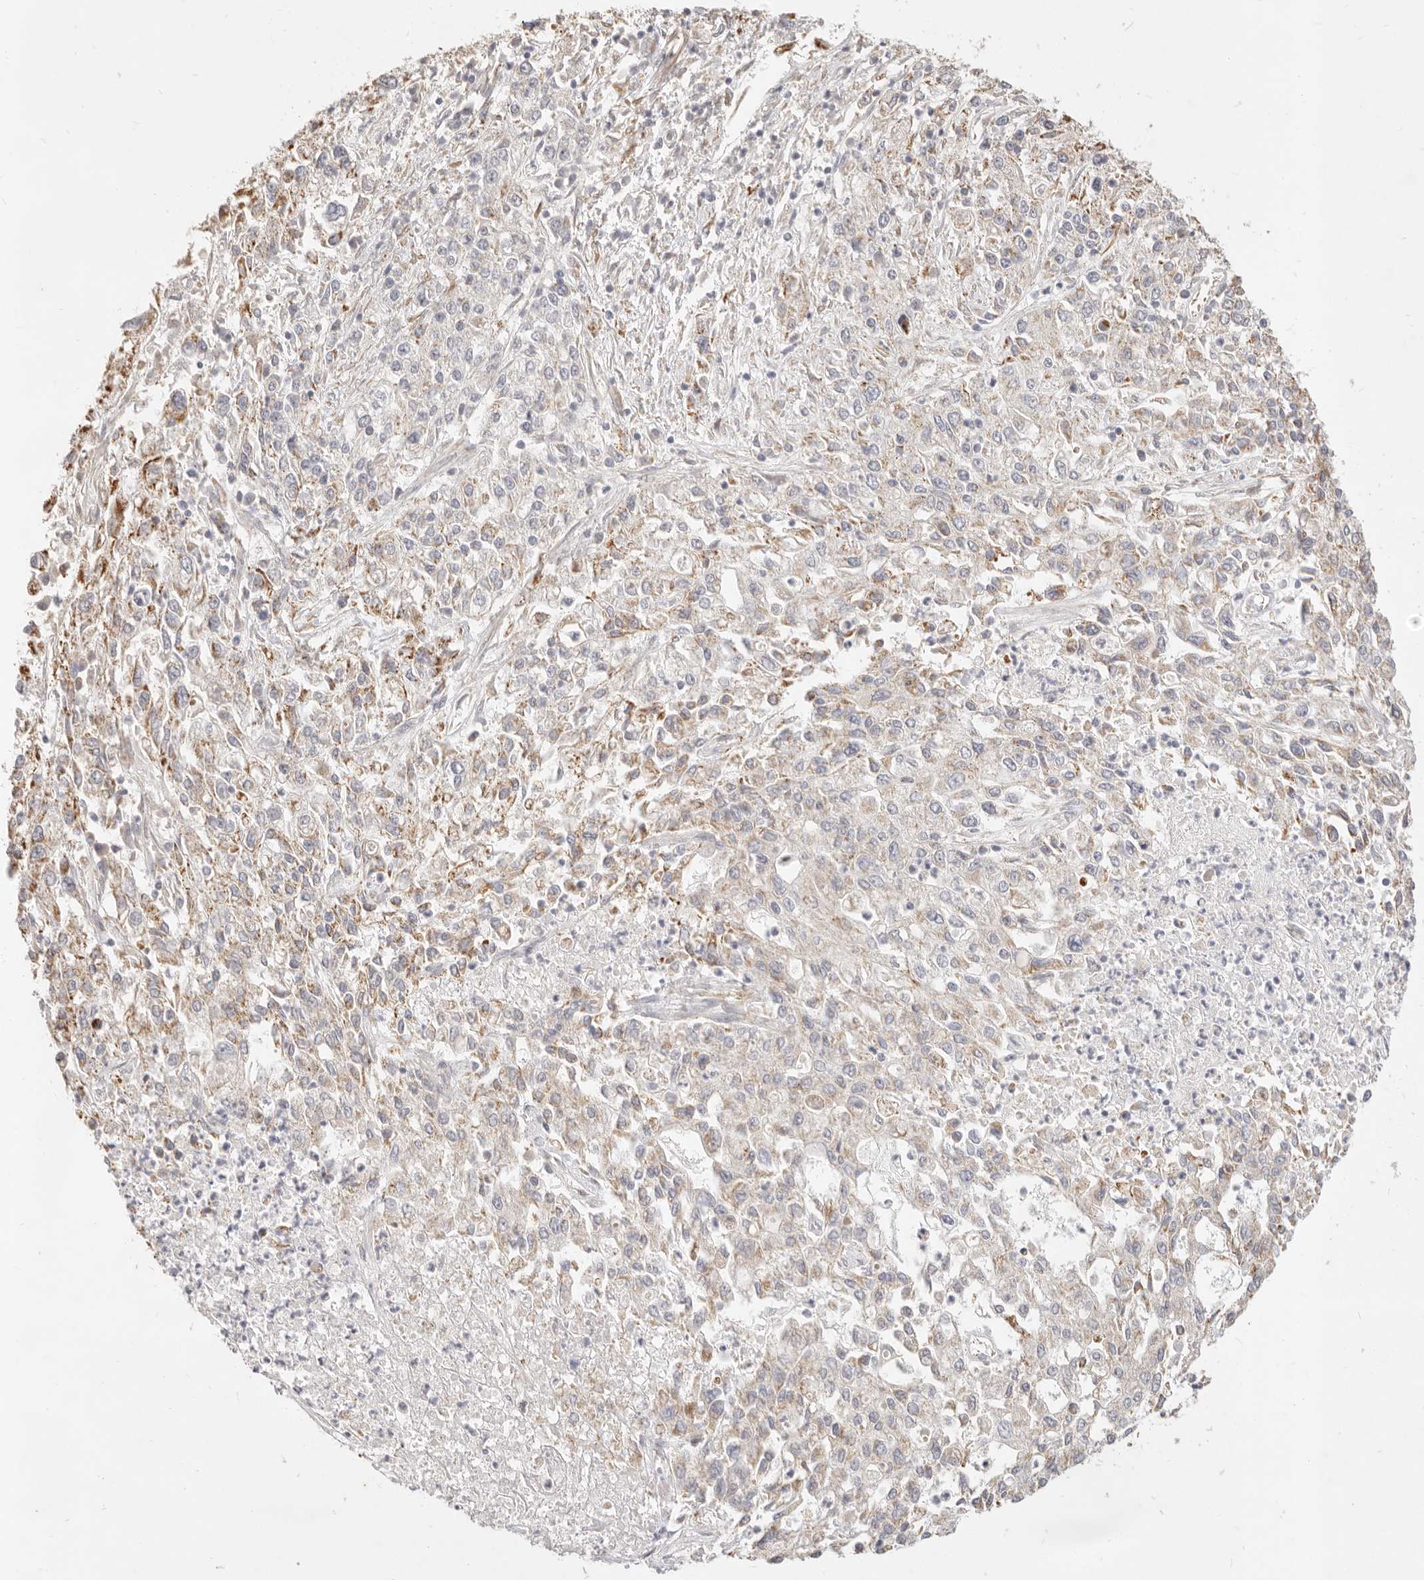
{"staining": {"intensity": "moderate", "quantity": "<25%", "location": "cytoplasmic/membranous"}, "tissue": "endometrial cancer", "cell_type": "Tumor cells", "image_type": "cancer", "snomed": [{"axis": "morphology", "description": "Adenocarcinoma, NOS"}, {"axis": "topography", "description": "Endometrium"}], "caption": "Protein expression analysis of human endometrial adenocarcinoma reveals moderate cytoplasmic/membranous staining in approximately <25% of tumor cells. Nuclei are stained in blue.", "gene": "RUBCNL", "patient": {"sex": "female", "age": 49}}